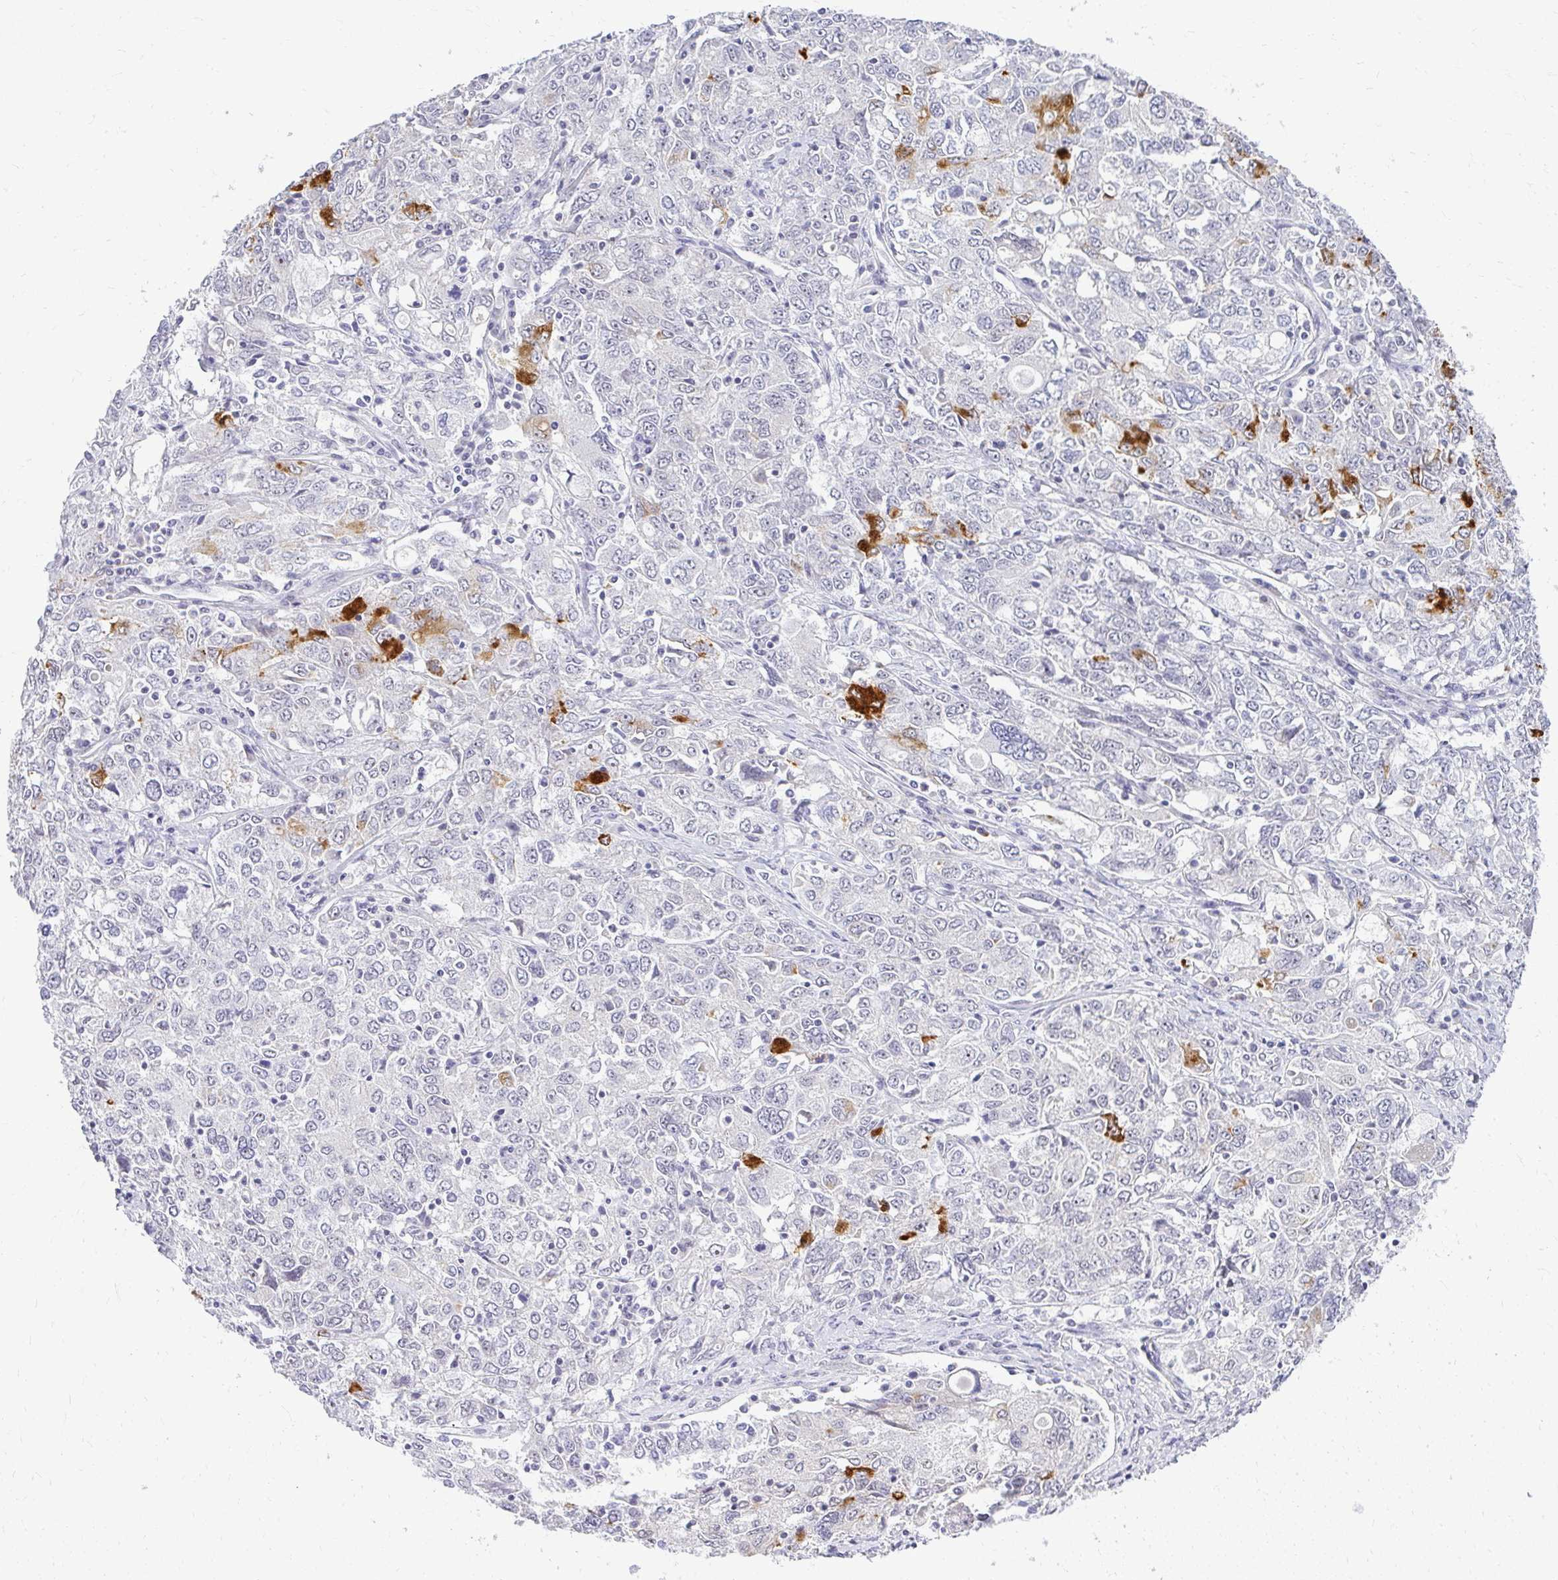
{"staining": {"intensity": "strong", "quantity": "<25%", "location": "cytoplasmic/membranous"}, "tissue": "ovarian cancer", "cell_type": "Tumor cells", "image_type": "cancer", "snomed": [{"axis": "morphology", "description": "Carcinoma, endometroid"}, {"axis": "topography", "description": "Ovary"}], "caption": "Immunohistochemical staining of human ovarian endometroid carcinoma reveals medium levels of strong cytoplasmic/membranous expression in about <25% of tumor cells.", "gene": "TEX33", "patient": {"sex": "female", "age": 62}}